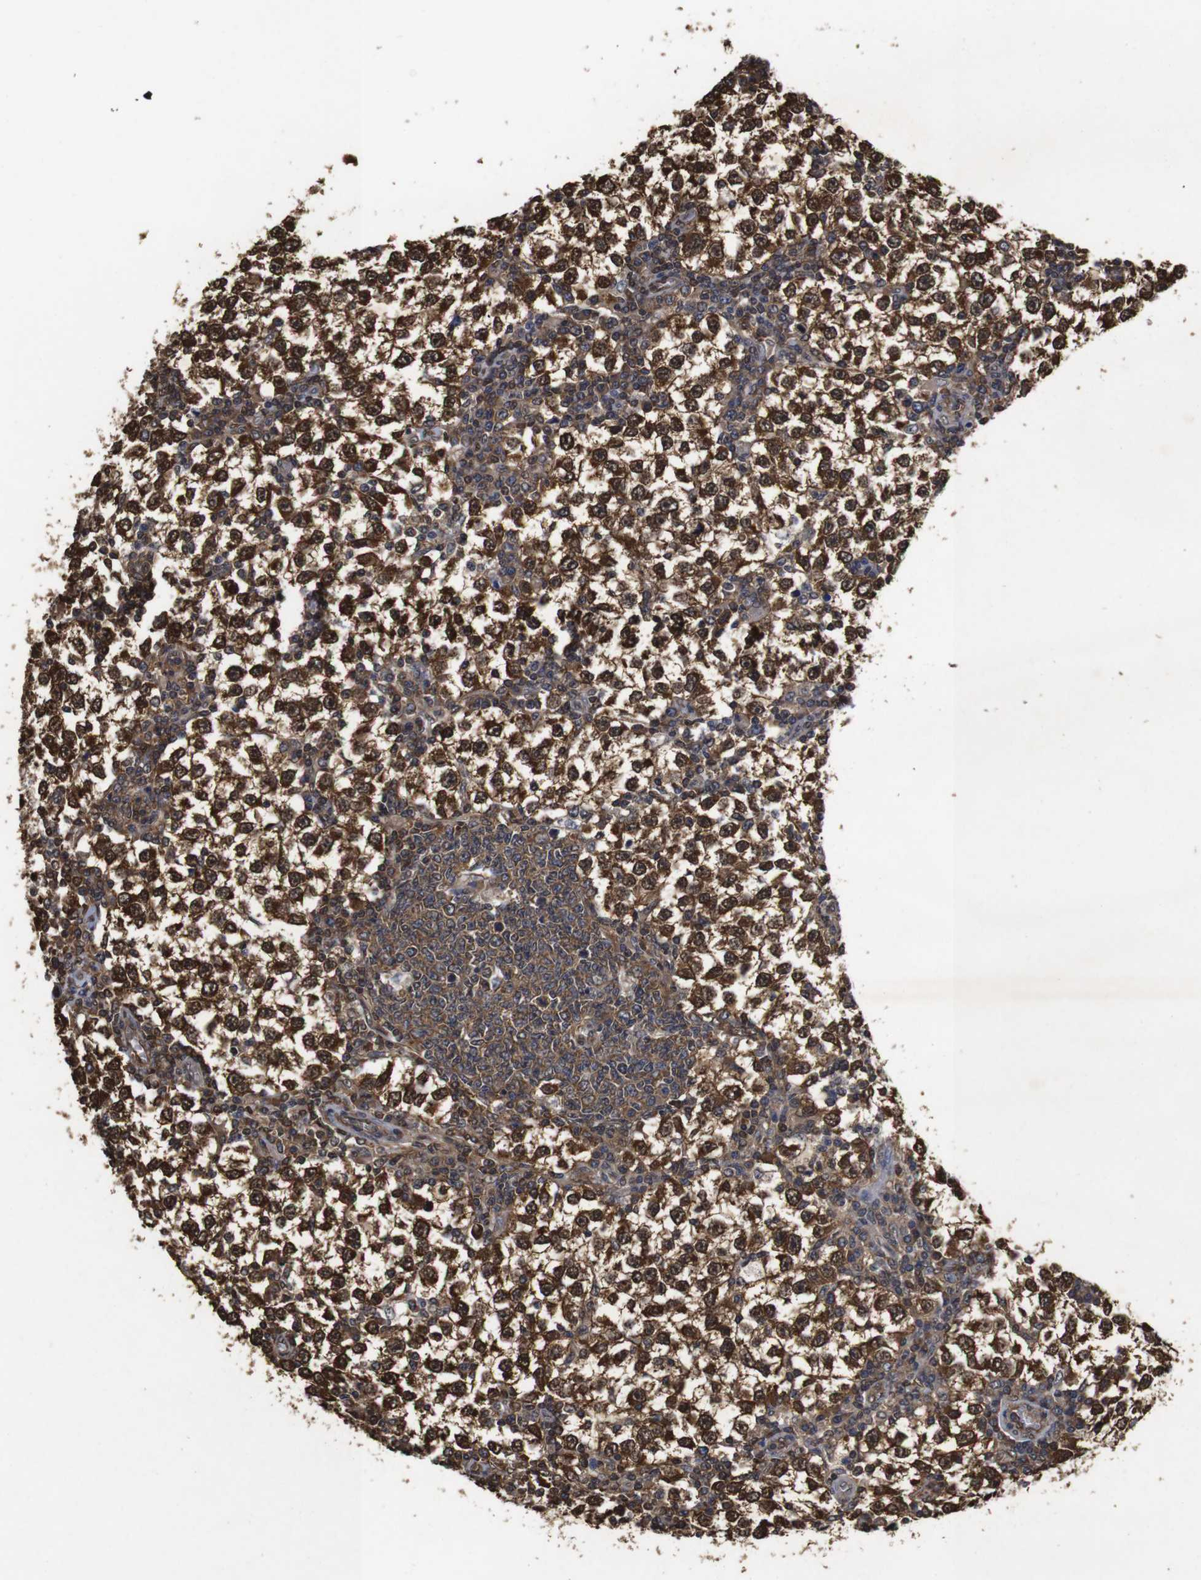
{"staining": {"intensity": "strong", "quantity": ">75%", "location": "cytoplasmic/membranous,nuclear"}, "tissue": "testis cancer", "cell_type": "Tumor cells", "image_type": "cancer", "snomed": [{"axis": "morphology", "description": "Seminoma, NOS"}, {"axis": "topography", "description": "Testis"}], "caption": "DAB (3,3'-diaminobenzidine) immunohistochemical staining of human testis cancer (seminoma) exhibits strong cytoplasmic/membranous and nuclear protein staining in about >75% of tumor cells. Immunohistochemistry (ihc) stains the protein of interest in brown and the nuclei are stained blue.", "gene": "SUMO3", "patient": {"sex": "male", "age": 65}}